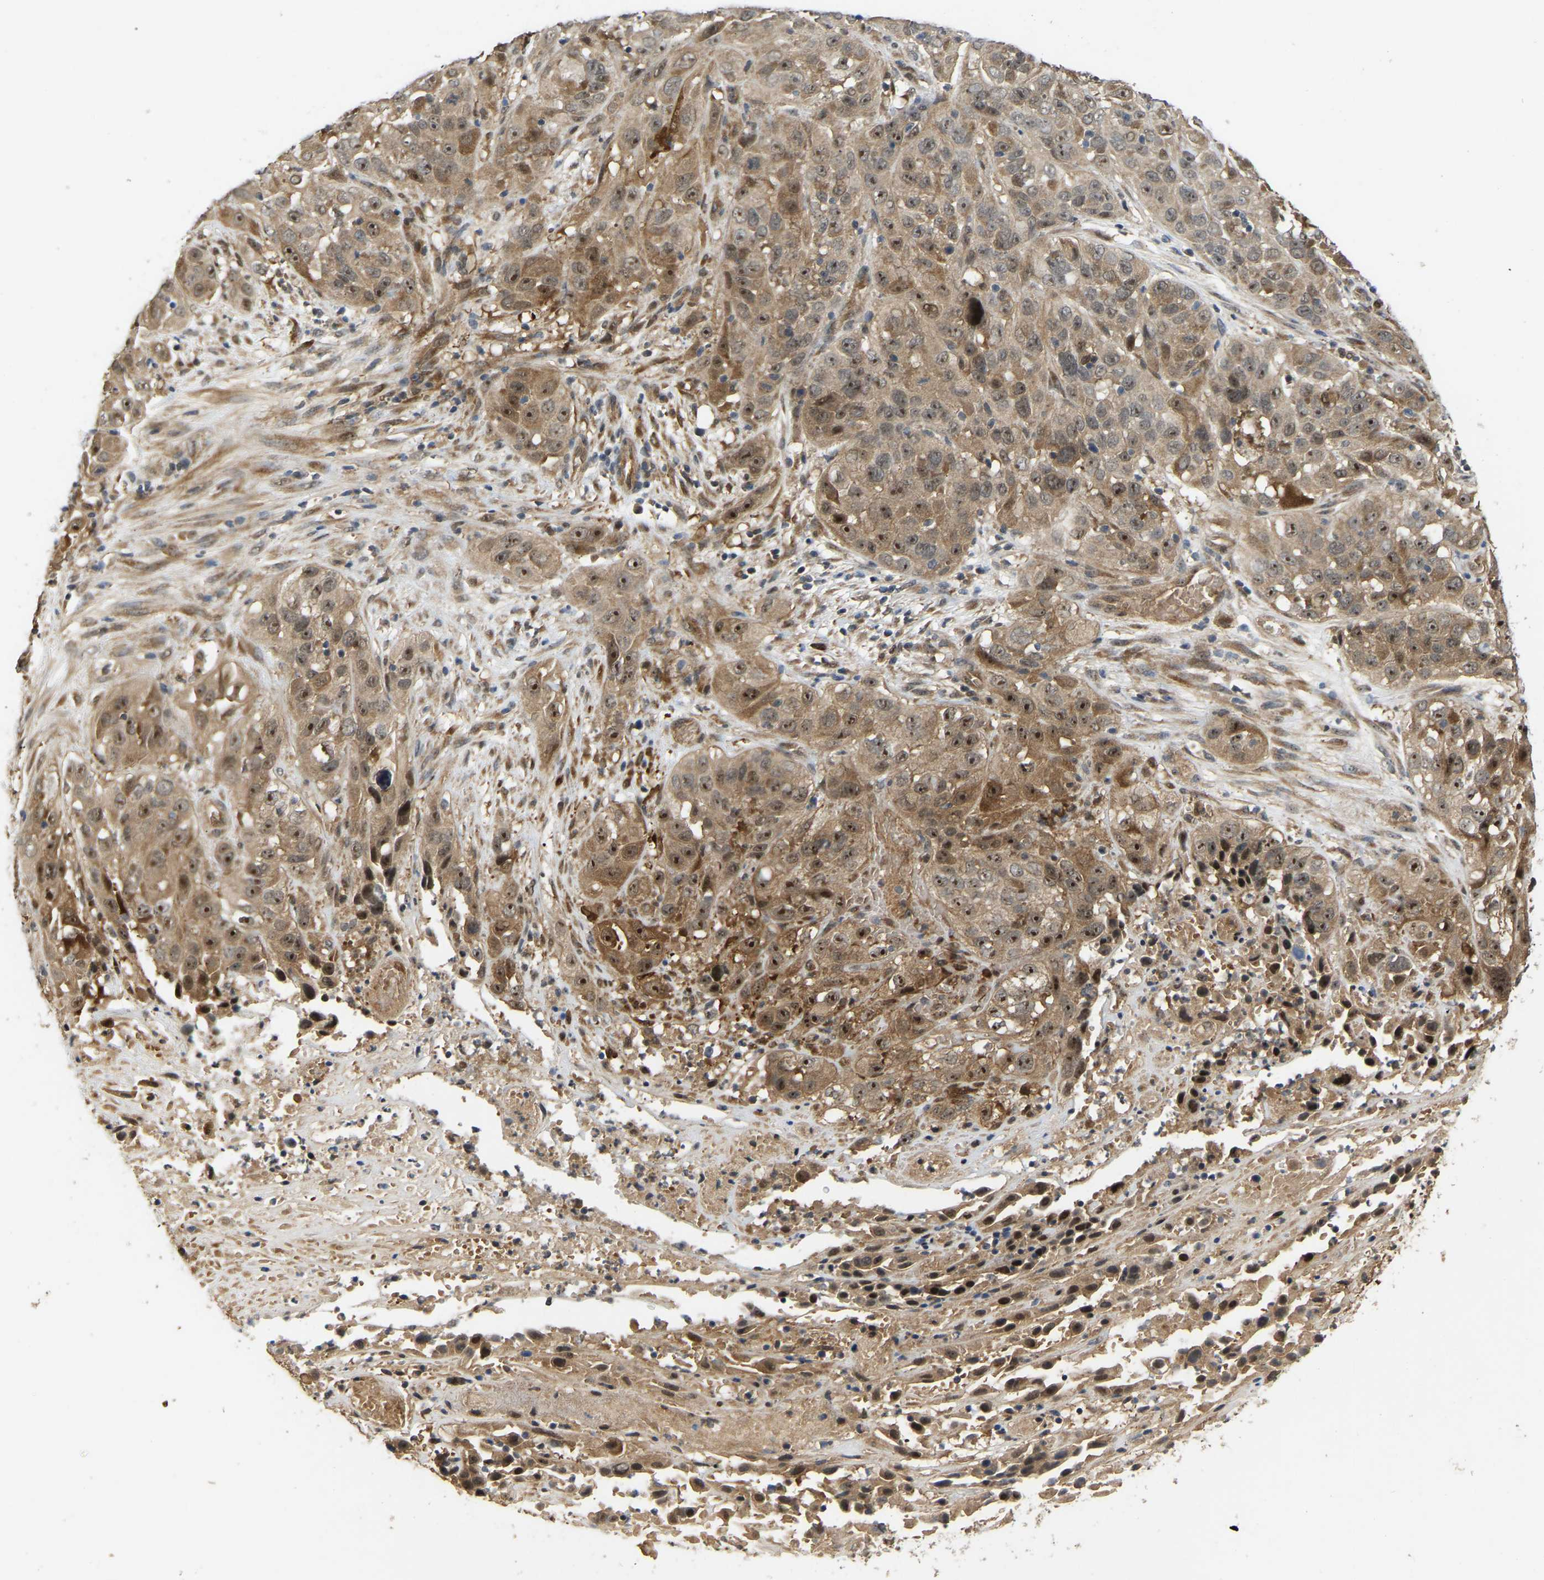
{"staining": {"intensity": "moderate", "quantity": ">75%", "location": "cytoplasmic/membranous,nuclear"}, "tissue": "cervical cancer", "cell_type": "Tumor cells", "image_type": "cancer", "snomed": [{"axis": "morphology", "description": "Squamous cell carcinoma, NOS"}, {"axis": "topography", "description": "Cervix"}], "caption": "A medium amount of moderate cytoplasmic/membranous and nuclear expression is appreciated in approximately >75% of tumor cells in cervical squamous cell carcinoma tissue.", "gene": "LIMK2", "patient": {"sex": "female", "age": 32}}